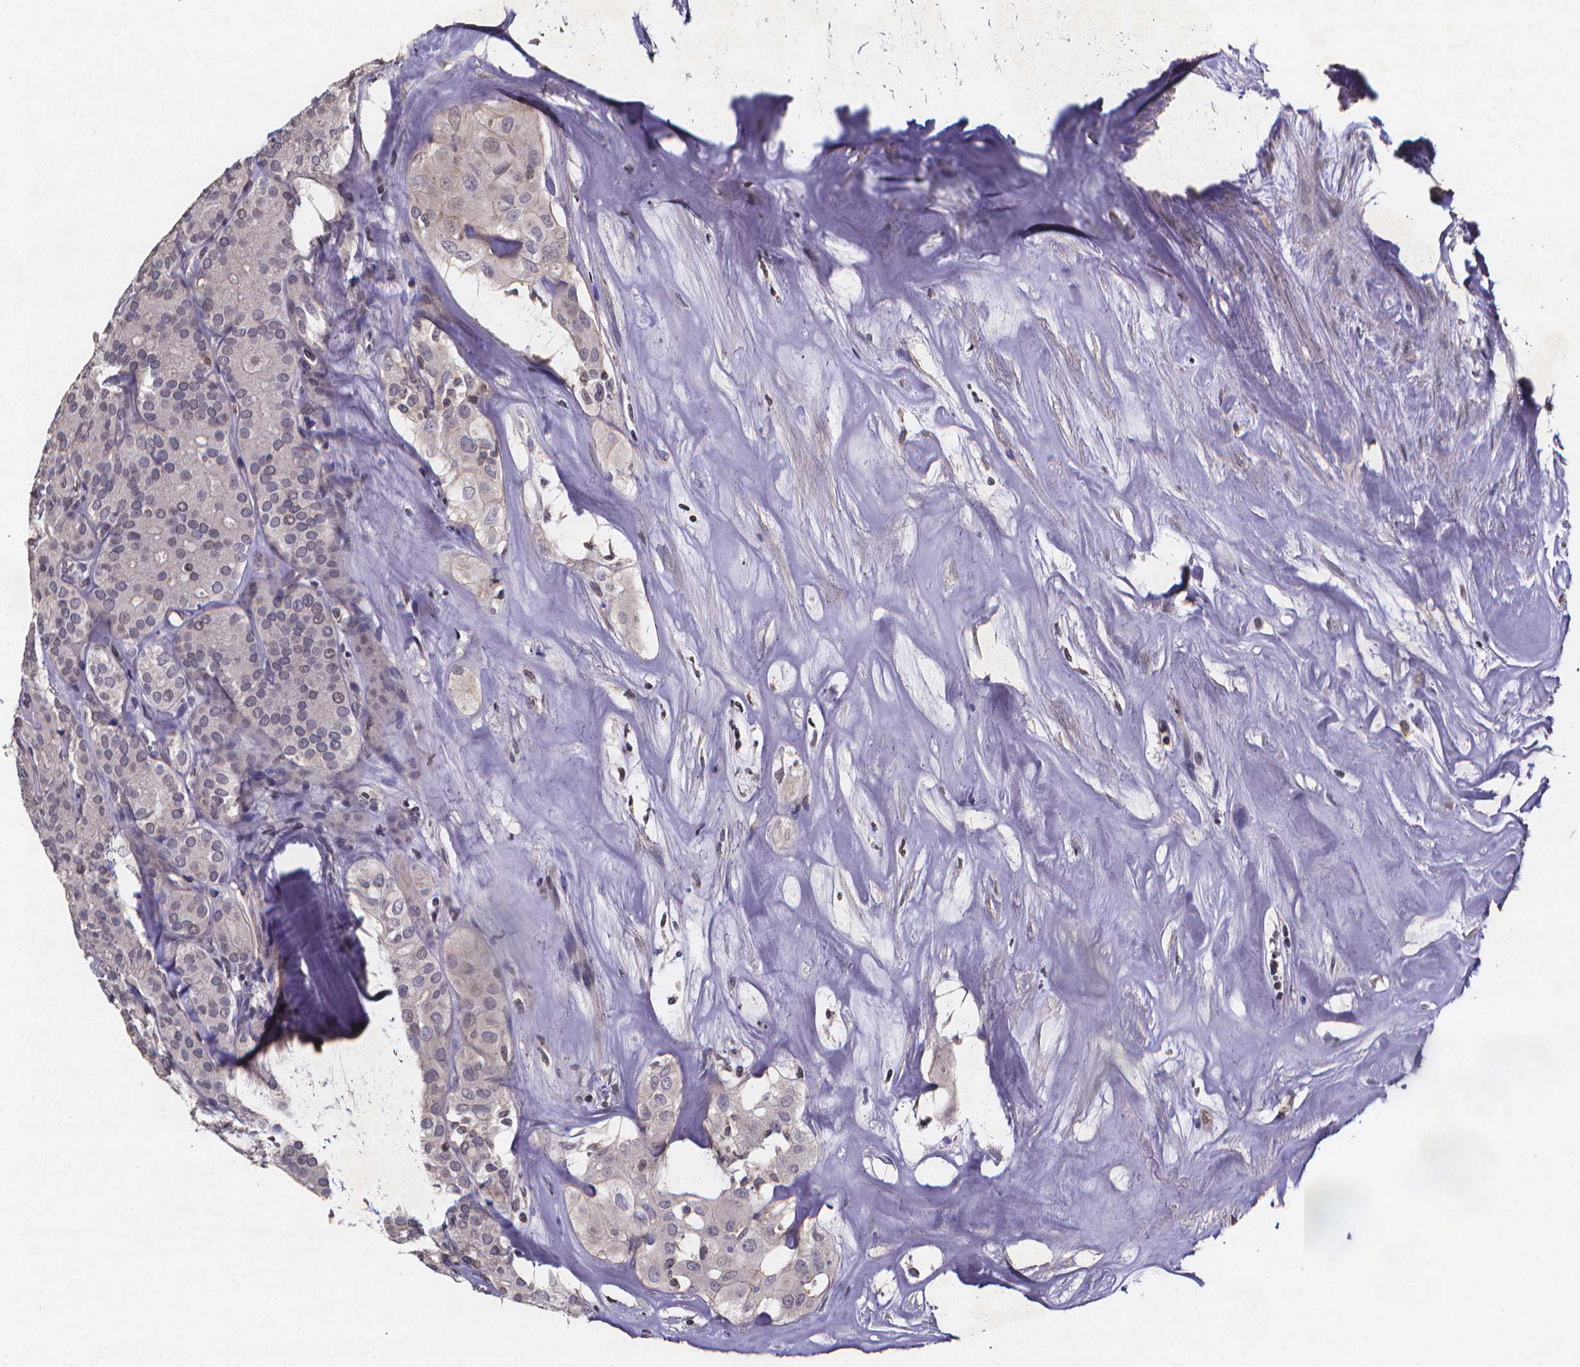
{"staining": {"intensity": "negative", "quantity": "none", "location": "none"}, "tissue": "thyroid cancer", "cell_type": "Tumor cells", "image_type": "cancer", "snomed": [{"axis": "morphology", "description": "Follicular adenoma carcinoma, NOS"}, {"axis": "topography", "description": "Thyroid gland"}], "caption": "IHC image of neoplastic tissue: human thyroid cancer (follicular adenoma carcinoma) stained with DAB (3,3'-diaminobenzidine) exhibits no significant protein positivity in tumor cells.", "gene": "TP73", "patient": {"sex": "male", "age": 75}}